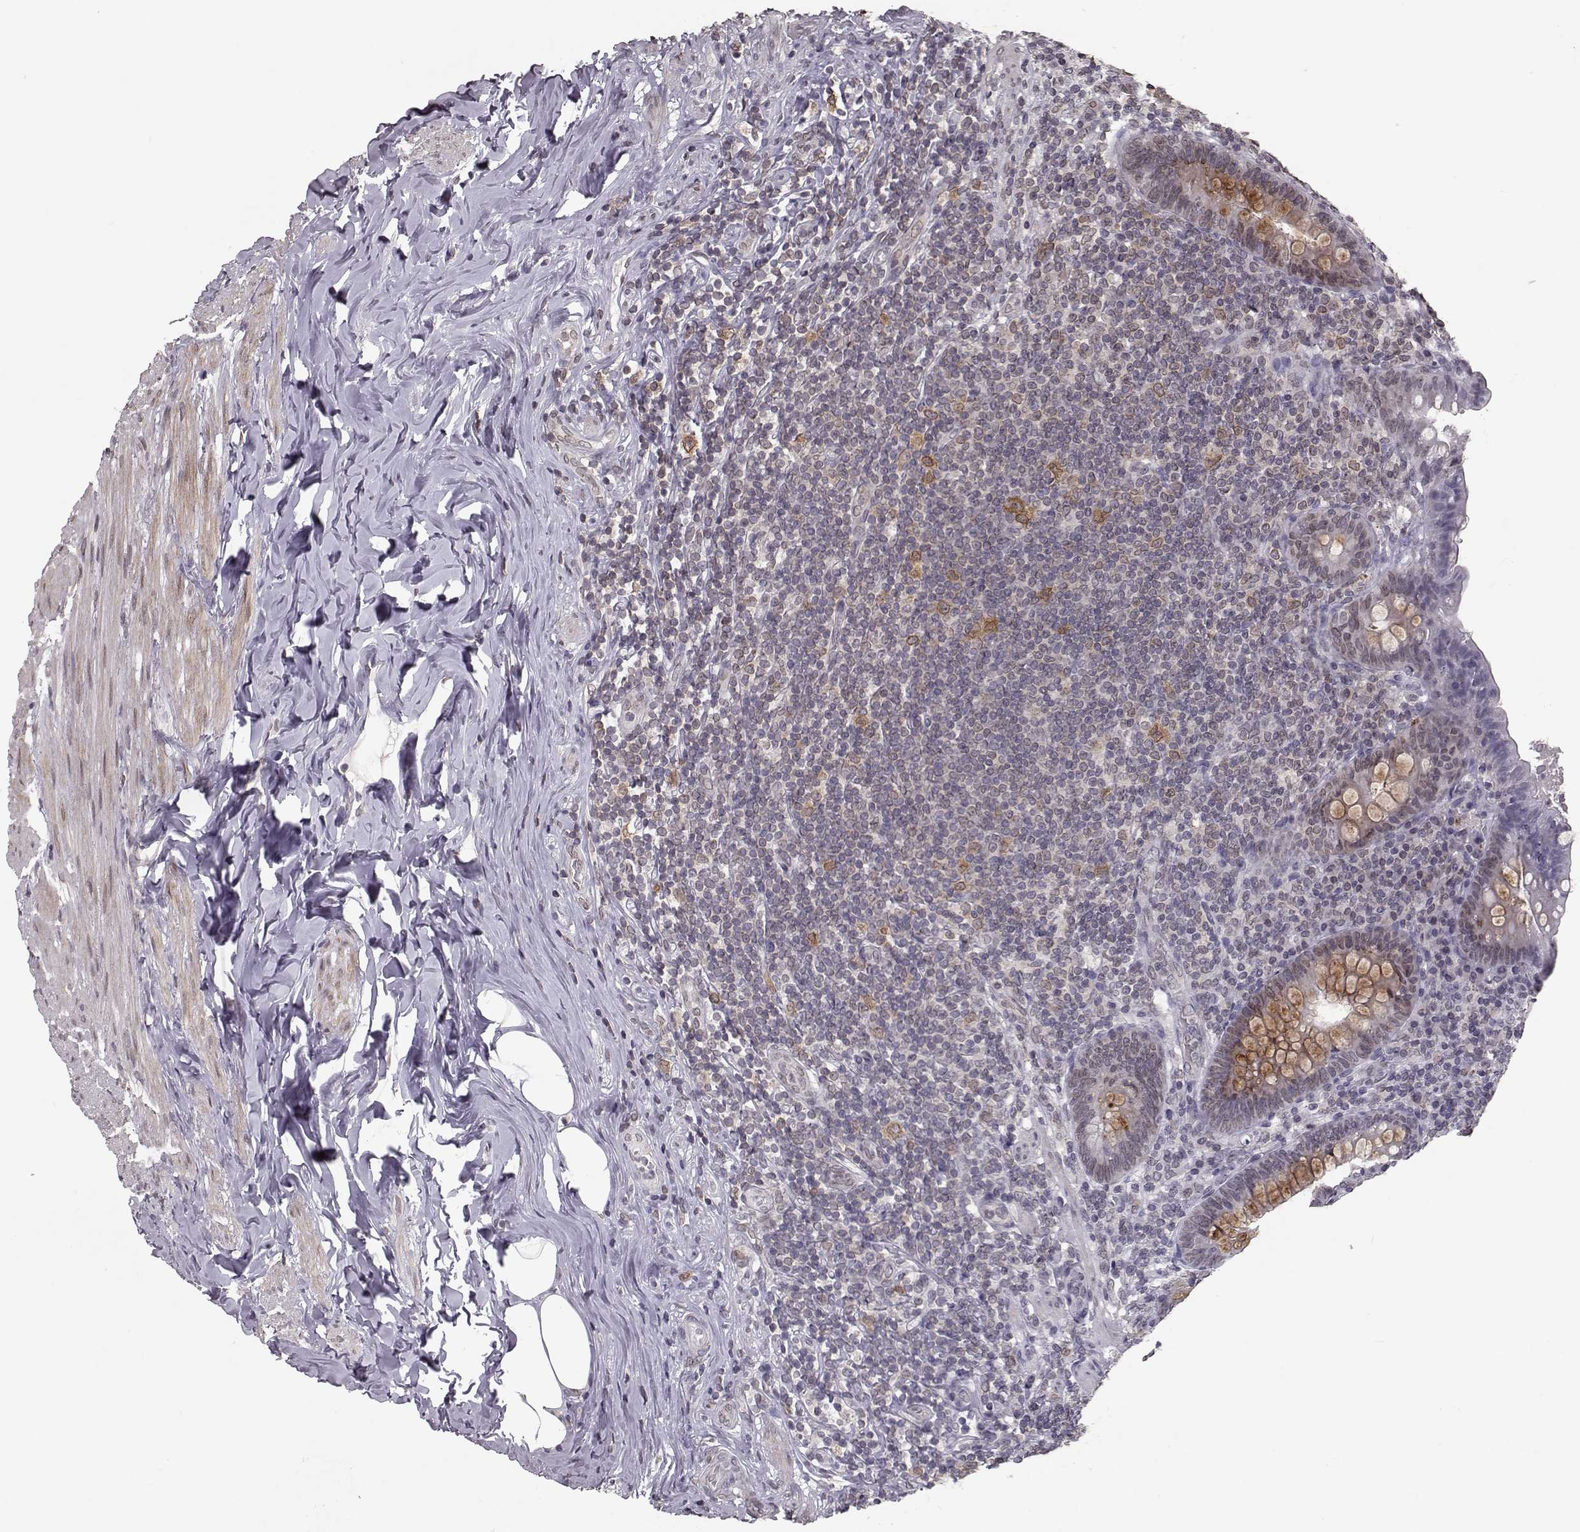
{"staining": {"intensity": "weak", "quantity": "<25%", "location": "cytoplasmic/membranous,nuclear"}, "tissue": "appendix", "cell_type": "Glandular cells", "image_type": "normal", "snomed": [{"axis": "morphology", "description": "Normal tissue, NOS"}, {"axis": "topography", "description": "Appendix"}], "caption": "Immunohistochemistry photomicrograph of normal appendix stained for a protein (brown), which demonstrates no expression in glandular cells.", "gene": "NUP37", "patient": {"sex": "male", "age": 47}}